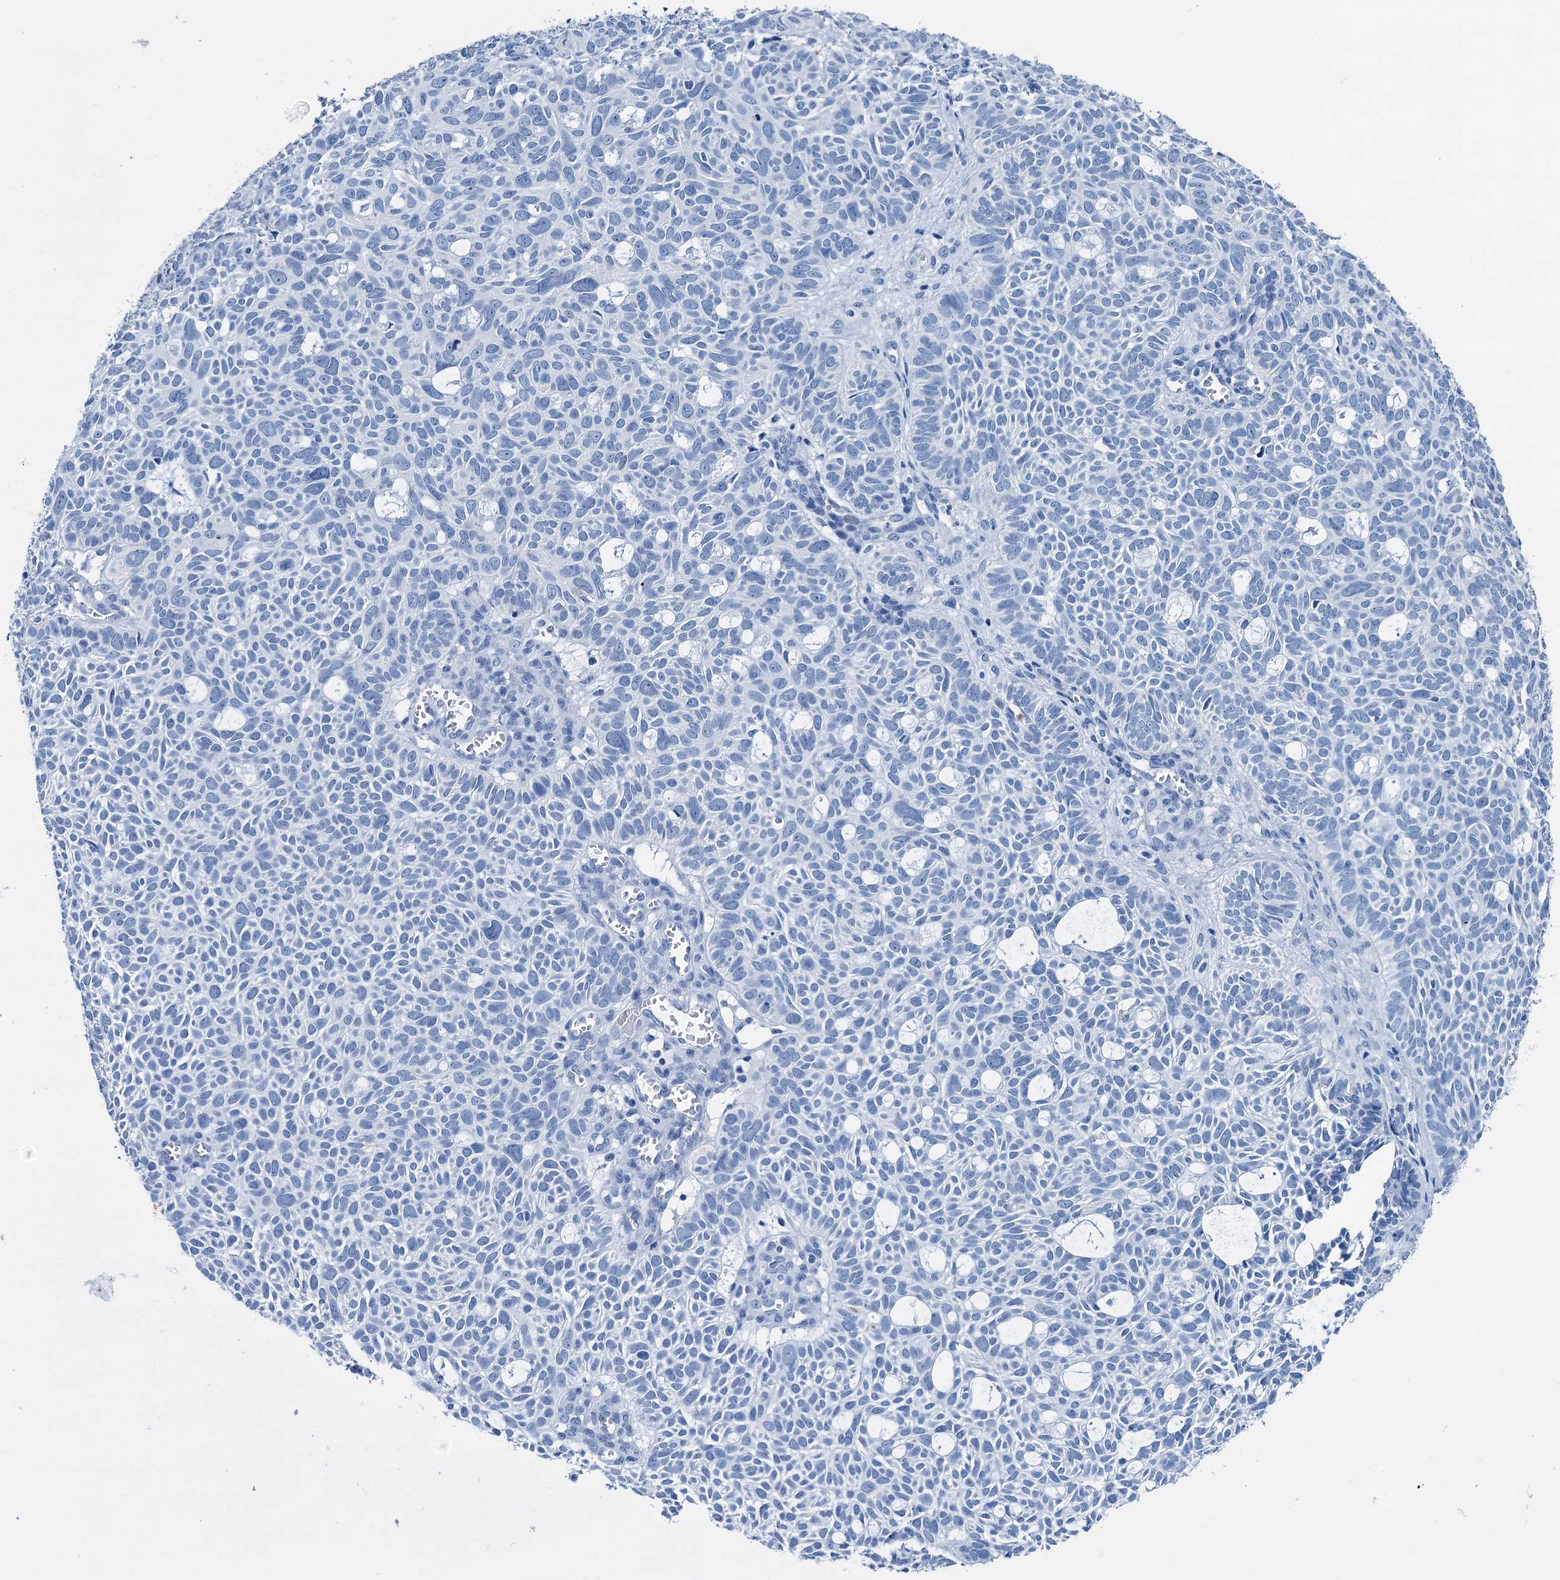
{"staining": {"intensity": "negative", "quantity": "none", "location": "none"}, "tissue": "skin cancer", "cell_type": "Tumor cells", "image_type": "cancer", "snomed": [{"axis": "morphology", "description": "Basal cell carcinoma"}, {"axis": "topography", "description": "Skin"}], "caption": "DAB (3,3'-diaminobenzidine) immunohistochemical staining of skin basal cell carcinoma shows no significant expression in tumor cells. (DAB (3,3'-diaminobenzidine) IHC with hematoxylin counter stain).", "gene": "BRINP1", "patient": {"sex": "male", "age": 69}}